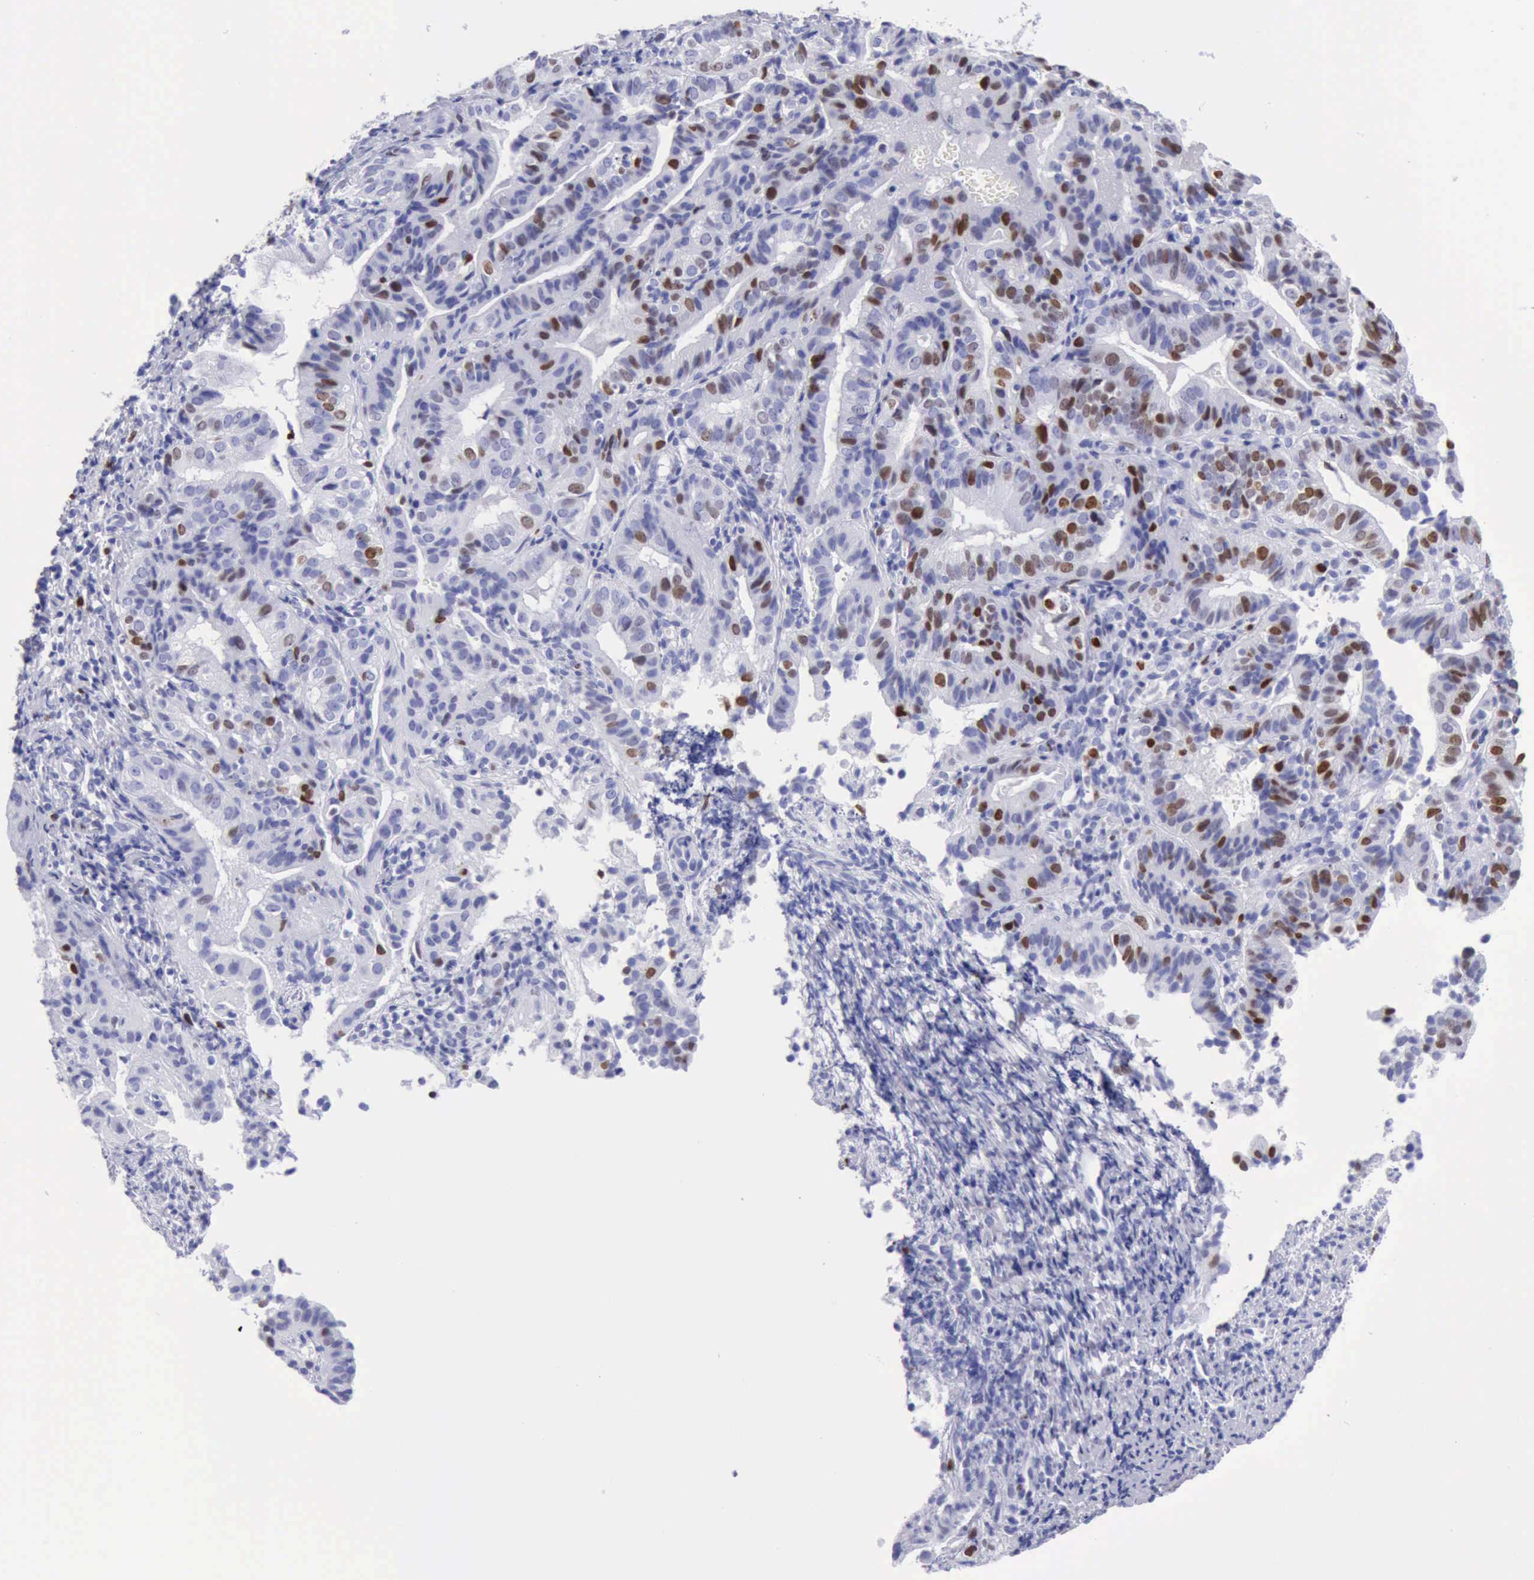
{"staining": {"intensity": "strong", "quantity": "25%-75%", "location": "nuclear"}, "tissue": "cervical cancer", "cell_type": "Tumor cells", "image_type": "cancer", "snomed": [{"axis": "morphology", "description": "Adenocarcinoma, NOS"}, {"axis": "topography", "description": "Cervix"}], "caption": "Human cervical cancer stained with a brown dye demonstrates strong nuclear positive positivity in approximately 25%-75% of tumor cells.", "gene": "MCM2", "patient": {"sex": "female", "age": 60}}